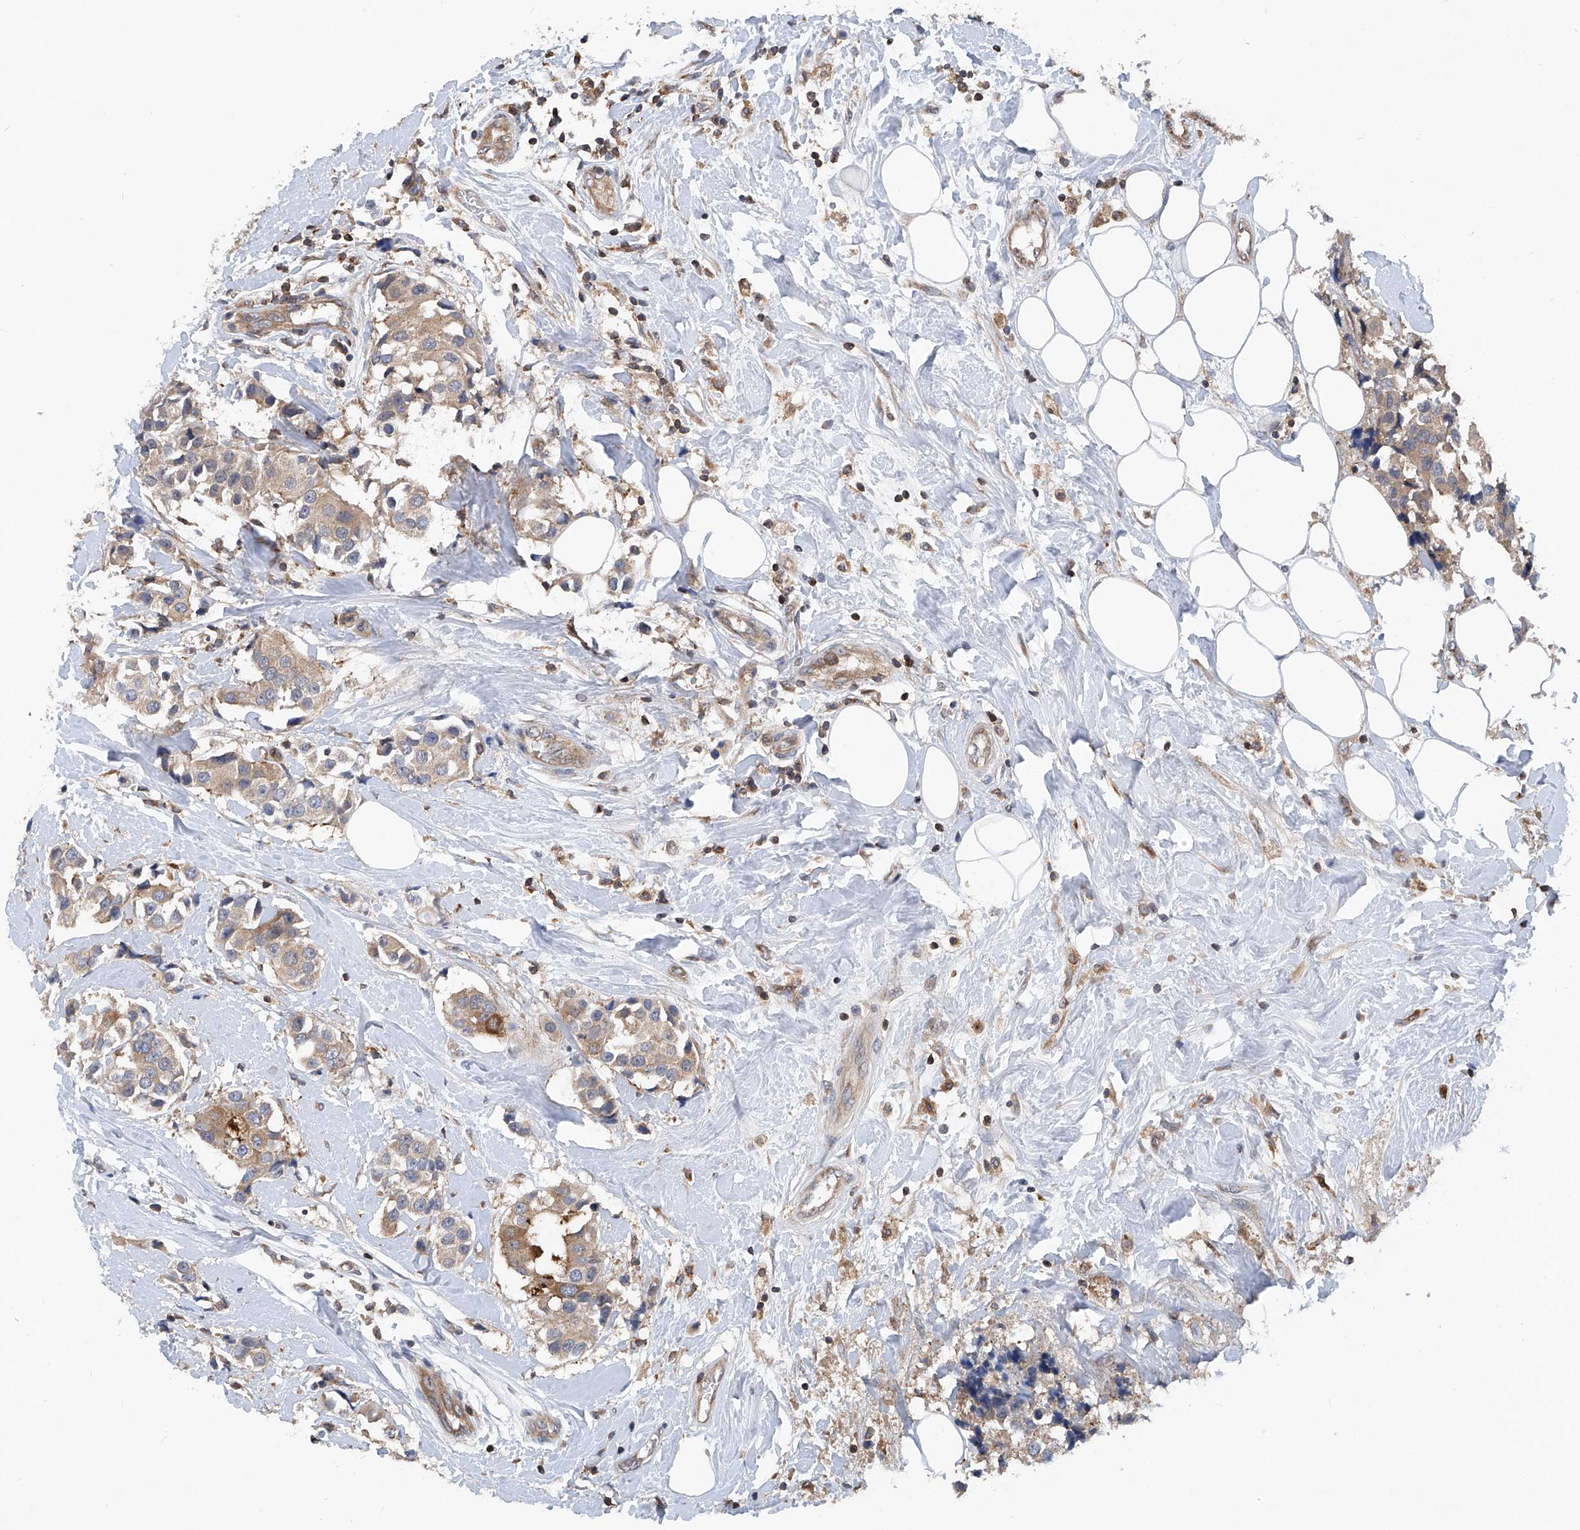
{"staining": {"intensity": "moderate", "quantity": ">75%", "location": "cytoplasmic/membranous"}, "tissue": "breast cancer", "cell_type": "Tumor cells", "image_type": "cancer", "snomed": [{"axis": "morphology", "description": "Normal tissue, NOS"}, {"axis": "morphology", "description": "Duct carcinoma"}, {"axis": "topography", "description": "Breast"}], "caption": "Protein staining shows moderate cytoplasmic/membranous staining in approximately >75% of tumor cells in breast infiltrating ductal carcinoma.", "gene": "TRIM38", "patient": {"sex": "female", "age": 39}}